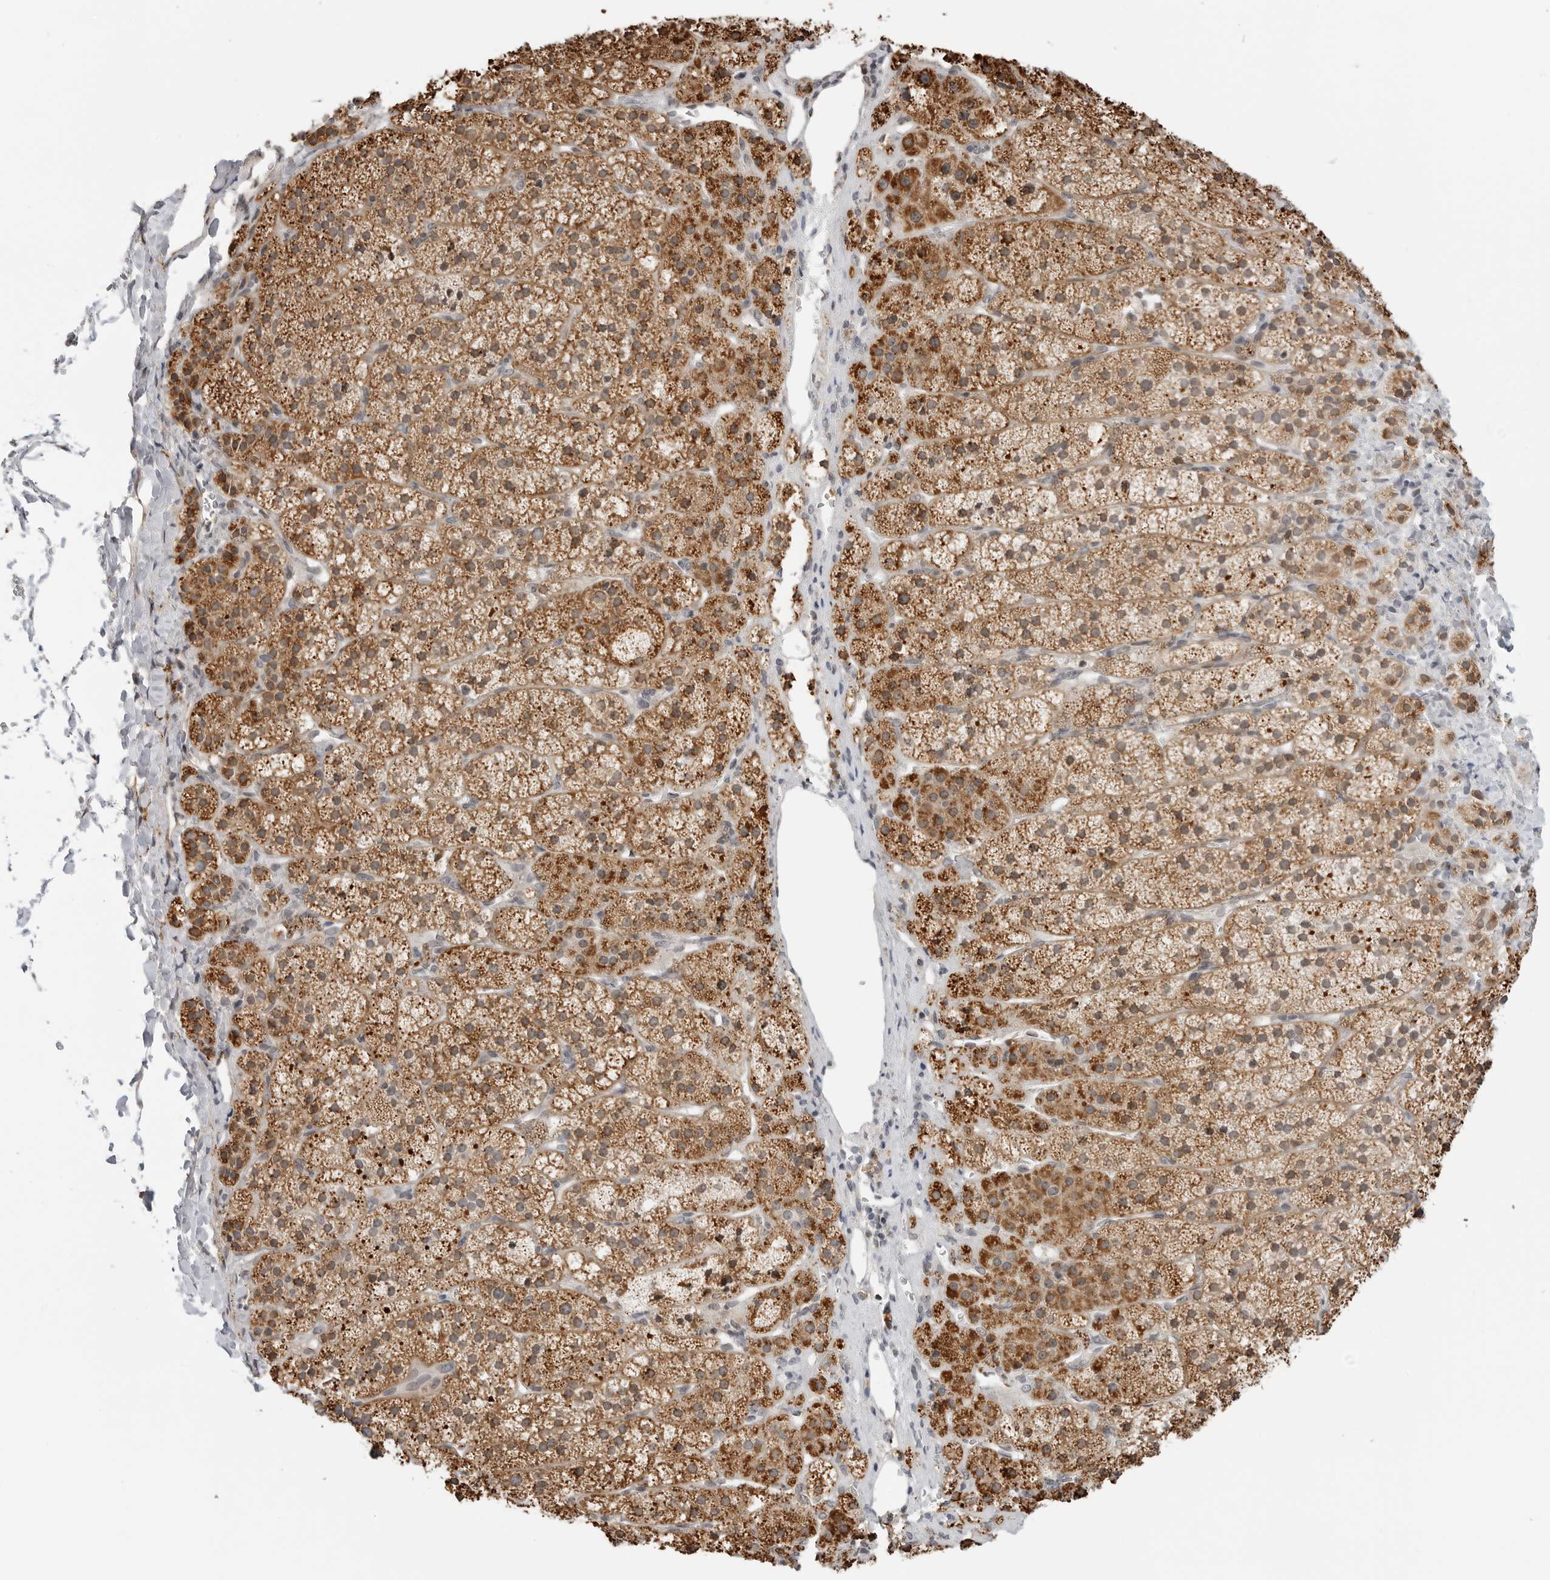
{"staining": {"intensity": "moderate", "quantity": ">75%", "location": "cytoplasmic/membranous"}, "tissue": "adrenal gland", "cell_type": "Glandular cells", "image_type": "normal", "snomed": [{"axis": "morphology", "description": "Normal tissue, NOS"}, {"axis": "topography", "description": "Adrenal gland"}], "caption": "DAB (3,3'-diaminobenzidine) immunohistochemical staining of unremarkable human adrenal gland reveals moderate cytoplasmic/membranous protein expression in about >75% of glandular cells. The staining is performed using DAB (3,3'-diaminobenzidine) brown chromogen to label protein expression. The nuclei are counter-stained blue using hematoxylin.", "gene": "PEX2", "patient": {"sex": "female", "age": 44}}